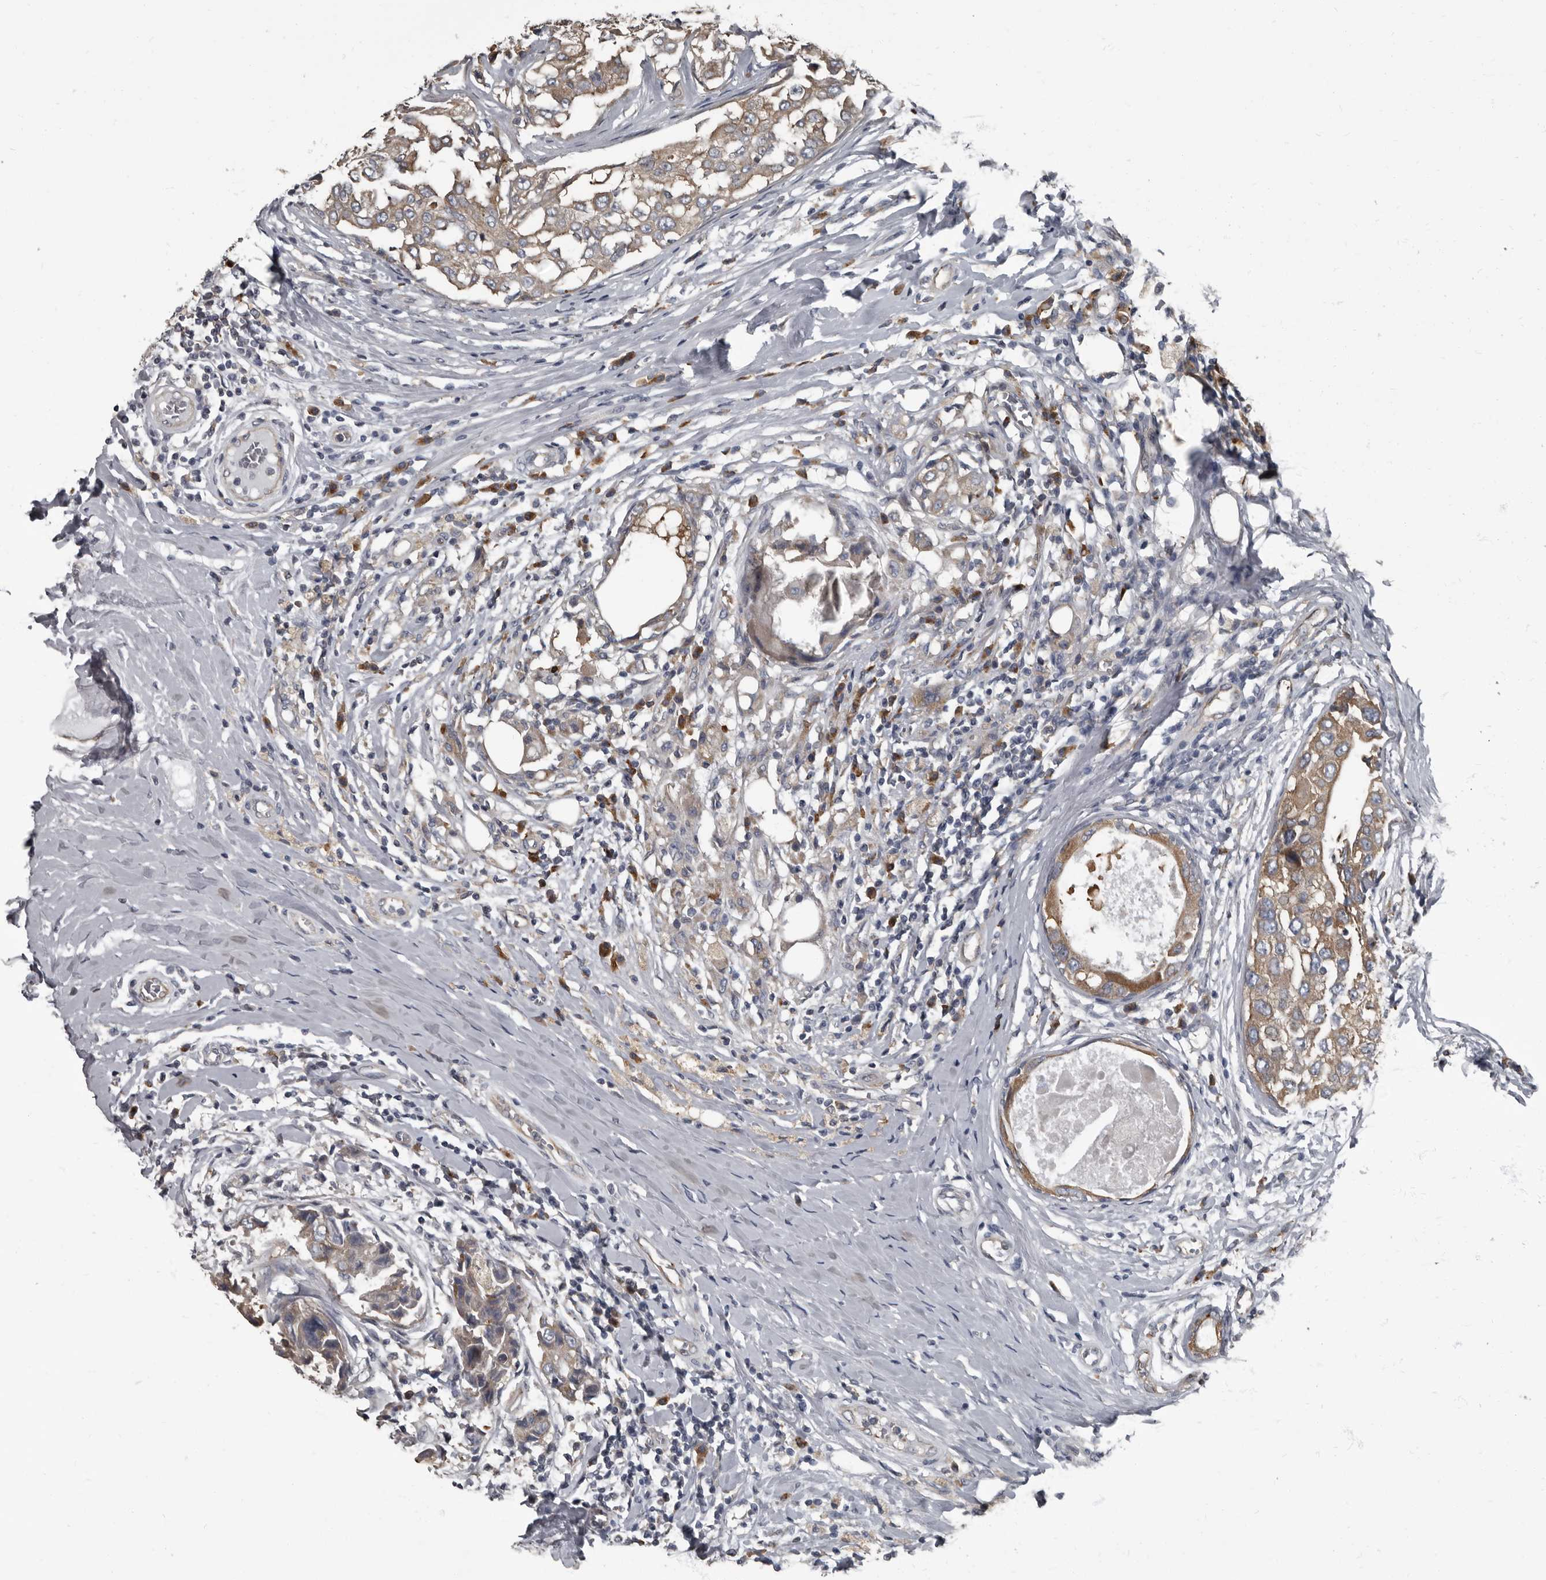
{"staining": {"intensity": "moderate", "quantity": ">75%", "location": "cytoplasmic/membranous"}, "tissue": "breast cancer", "cell_type": "Tumor cells", "image_type": "cancer", "snomed": [{"axis": "morphology", "description": "Duct carcinoma"}, {"axis": "topography", "description": "Breast"}], "caption": "Immunohistochemistry (IHC) of breast cancer shows medium levels of moderate cytoplasmic/membranous positivity in approximately >75% of tumor cells.", "gene": "TPD52L1", "patient": {"sex": "female", "age": 27}}